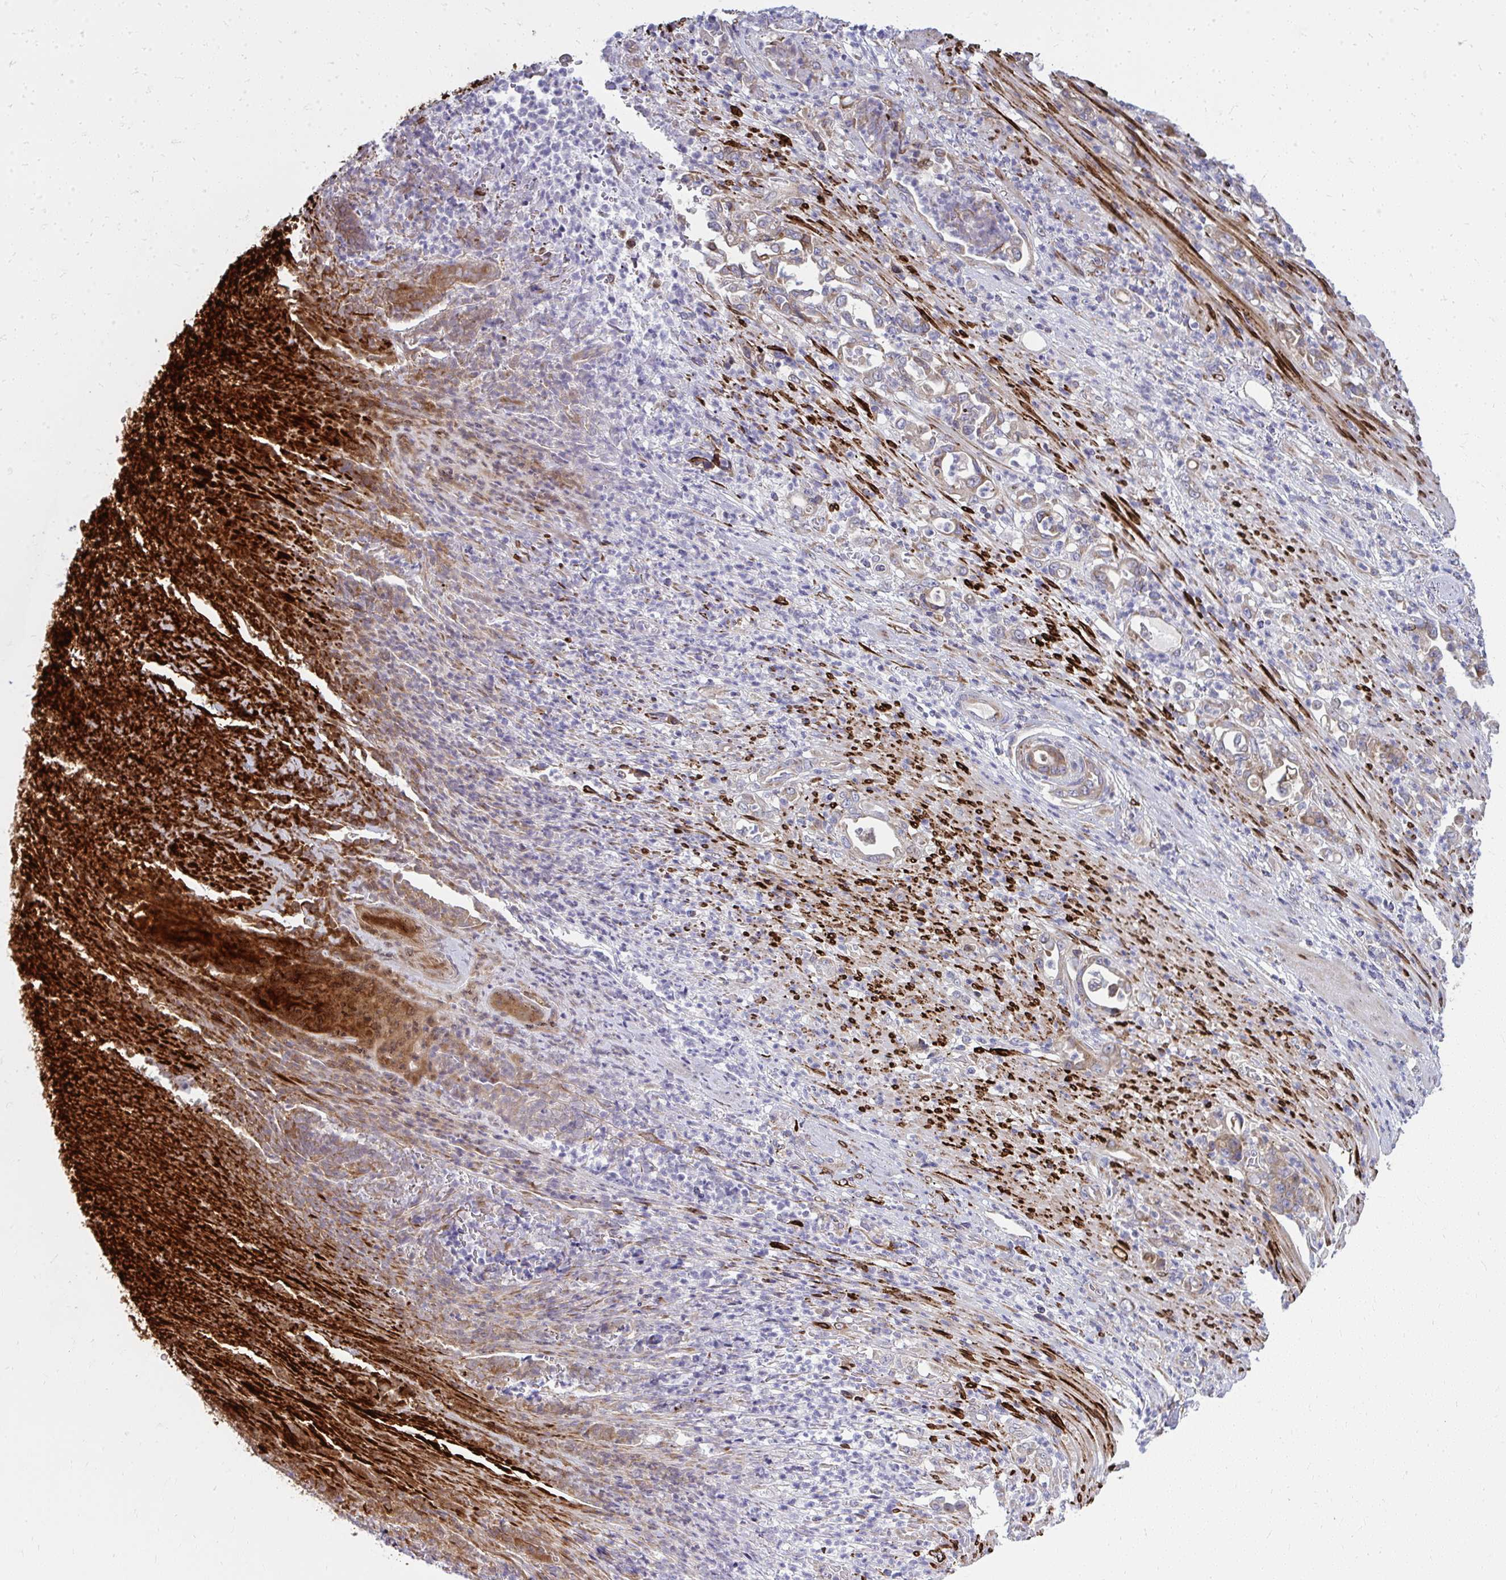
{"staining": {"intensity": "moderate", "quantity": "25%-75%", "location": "cytoplasmic/membranous"}, "tissue": "stomach cancer", "cell_type": "Tumor cells", "image_type": "cancer", "snomed": [{"axis": "morphology", "description": "Normal tissue, NOS"}, {"axis": "morphology", "description": "Adenocarcinoma, NOS"}, {"axis": "topography", "description": "Stomach"}], "caption": "DAB immunohistochemical staining of stomach cancer (adenocarcinoma) exhibits moderate cytoplasmic/membranous protein expression in approximately 25%-75% of tumor cells.", "gene": "GFPT2", "patient": {"sex": "female", "age": 79}}